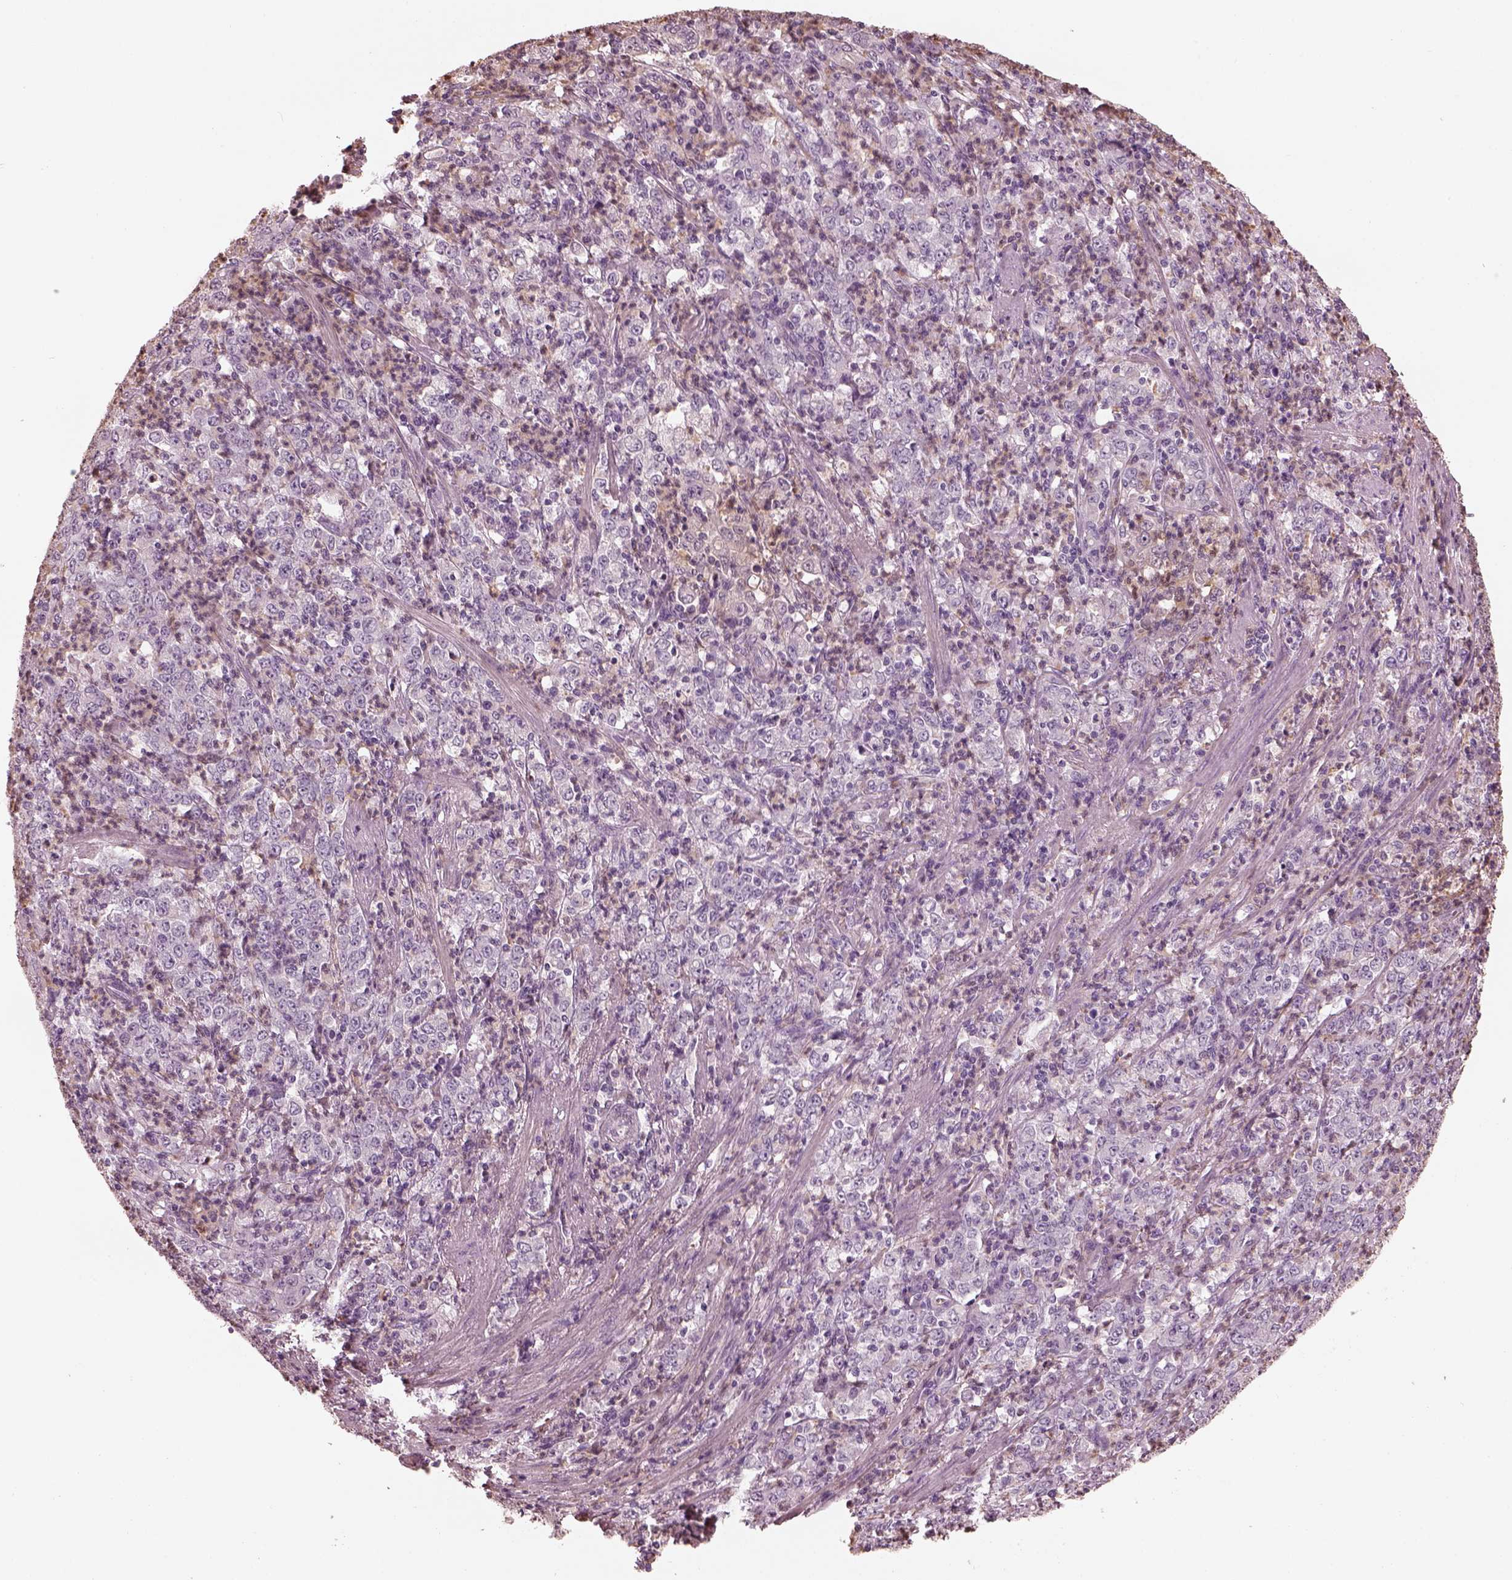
{"staining": {"intensity": "negative", "quantity": "none", "location": "none"}, "tissue": "stomach cancer", "cell_type": "Tumor cells", "image_type": "cancer", "snomed": [{"axis": "morphology", "description": "Adenocarcinoma, NOS"}, {"axis": "topography", "description": "Stomach, lower"}], "caption": "A micrograph of adenocarcinoma (stomach) stained for a protein reveals no brown staining in tumor cells.", "gene": "OPTC", "patient": {"sex": "female", "age": 71}}